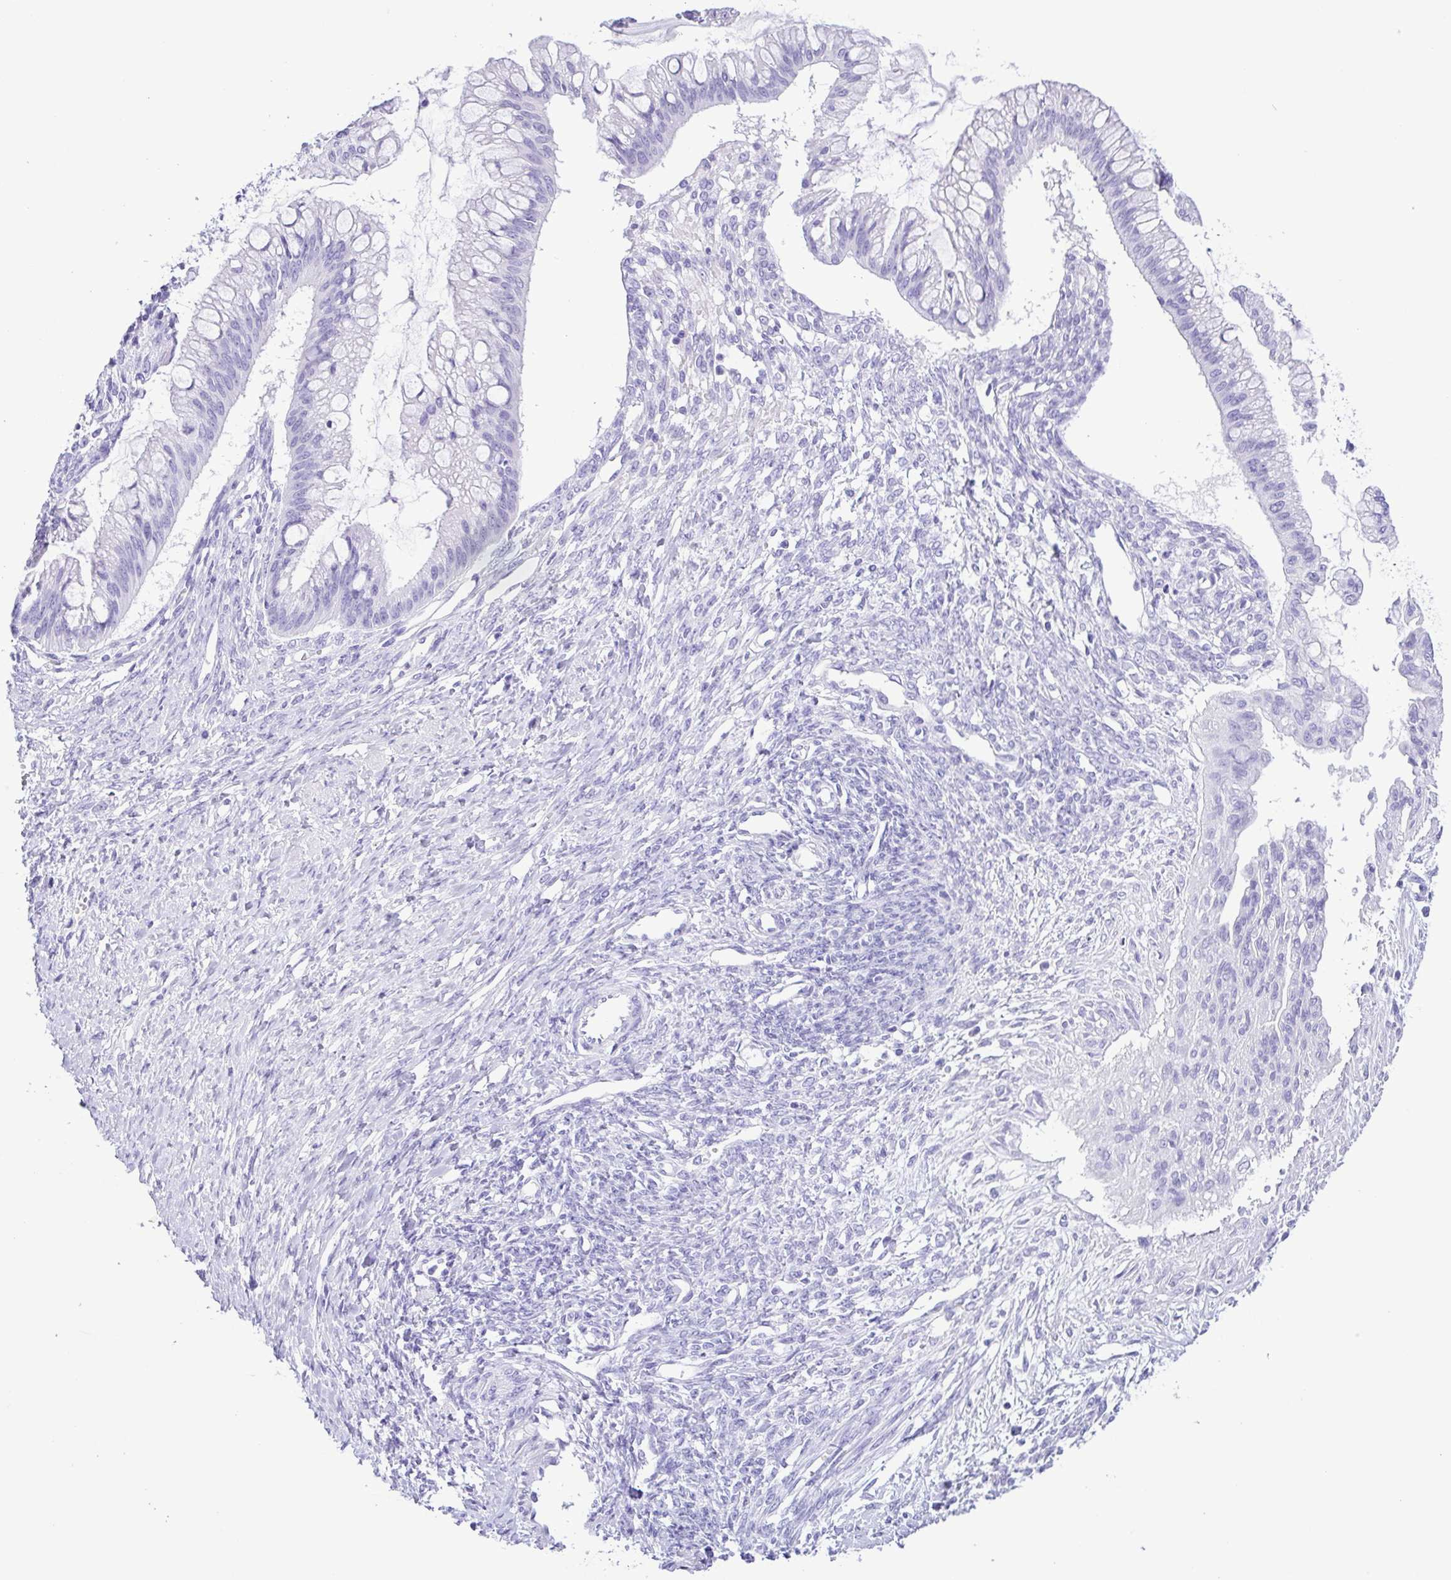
{"staining": {"intensity": "negative", "quantity": "none", "location": "none"}, "tissue": "ovarian cancer", "cell_type": "Tumor cells", "image_type": "cancer", "snomed": [{"axis": "morphology", "description": "Cystadenocarcinoma, mucinous, NOS"}, {"axis": "topography", "description": "Ovary"}], "caption": "A high-resolution image shows IHC staining of ovarian mucinous cystadenocarcinoma, which displays no significant positivity in tumor cells. (DAB (3,3'-diaminobenzidine) immunohistochemistry (IHC) with hematoxylin counter stain).", "gene": "OVGP1", "patient": {"sex": "female", "age": 73}}